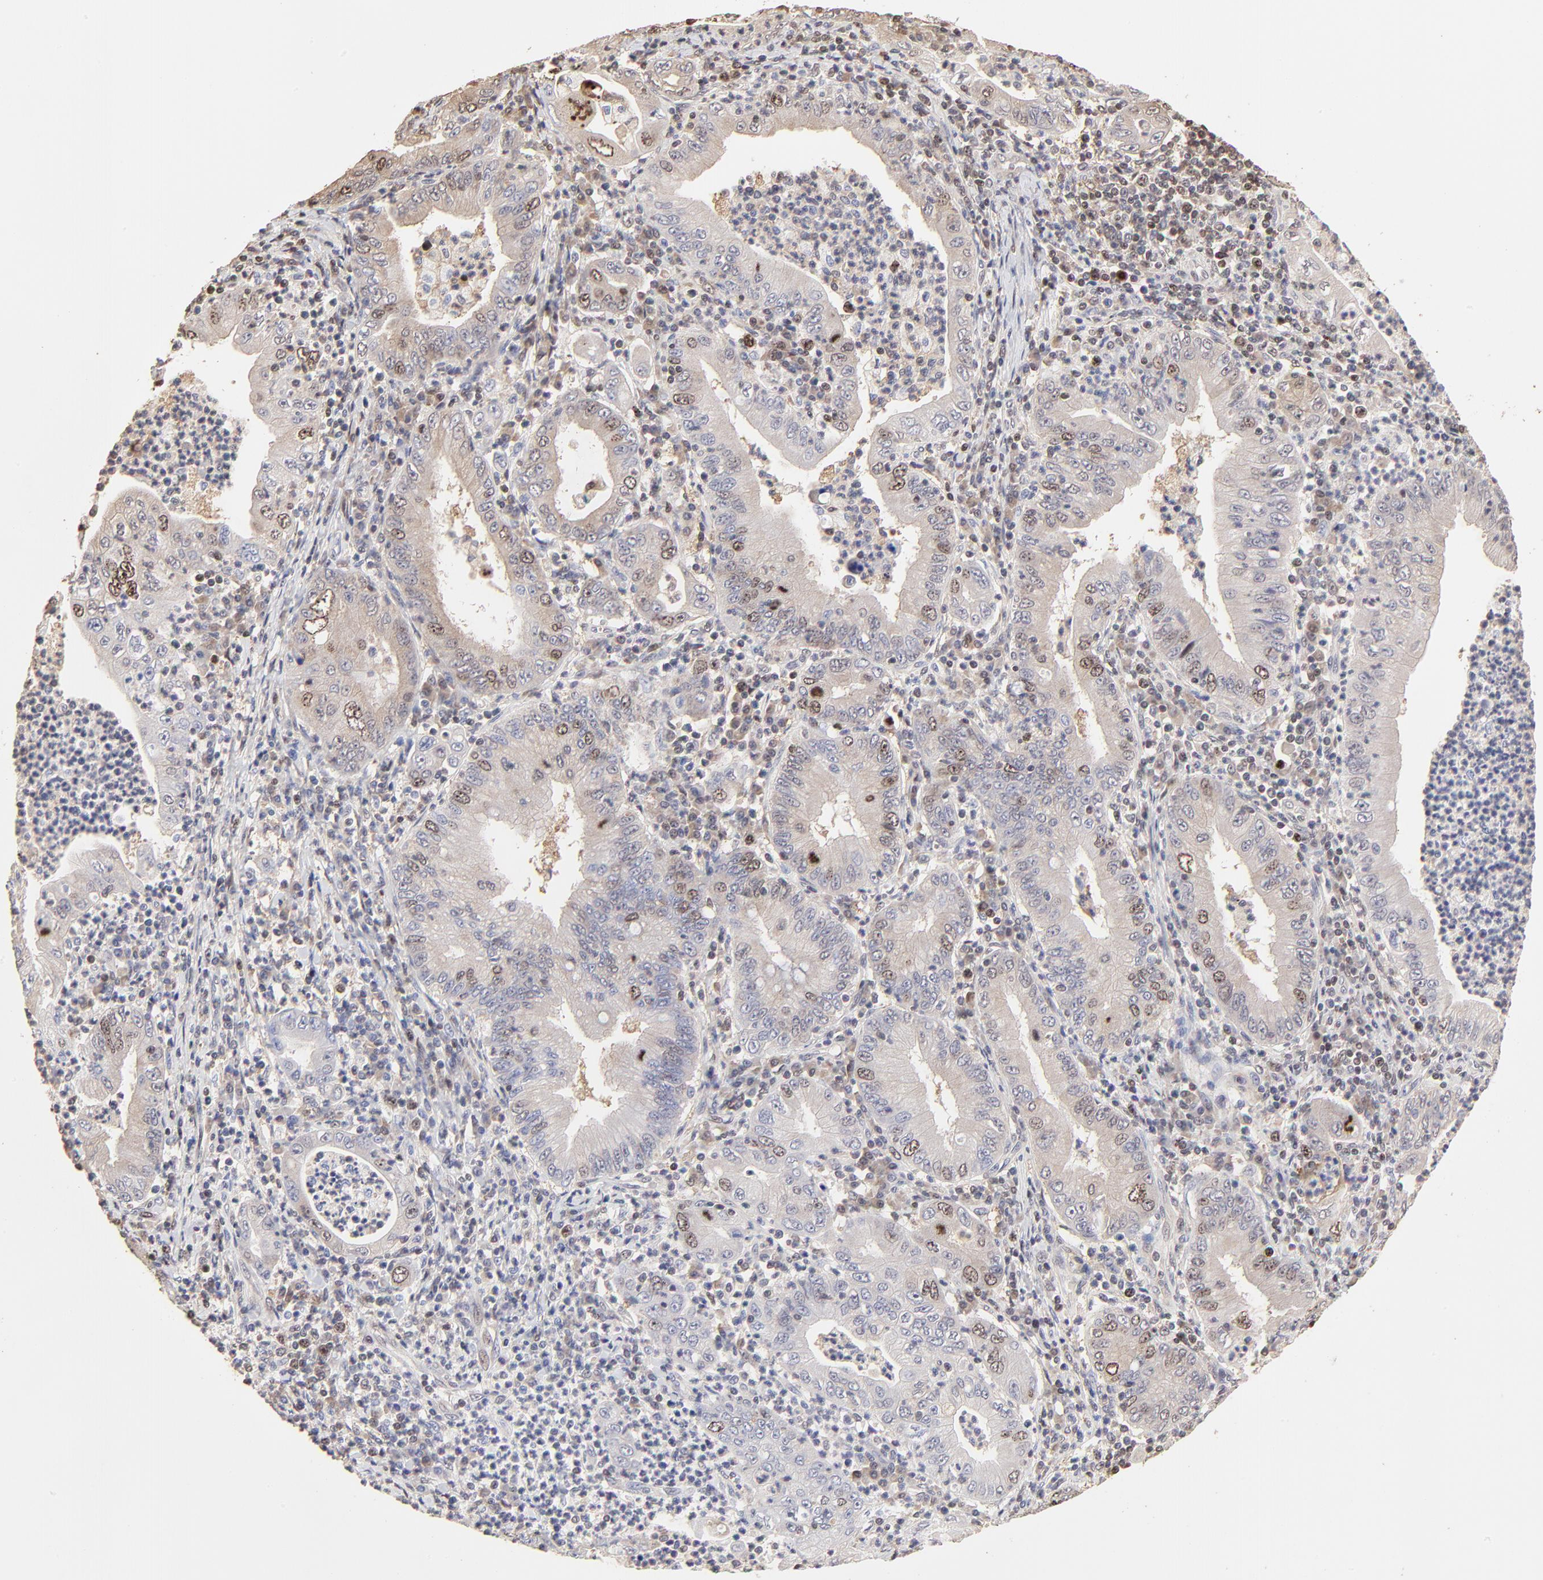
{"staining": {"intensity": "moderate", "quantity": "<25%", "location": "nuclear"}, "tissue": "stomach cancer", "cell_type": "Tumor cells", "image_type": "cancer", "snomed": [{"axis": "morphology", "description": "Normal tissue, NOS"}, {"axis": "morphology", "description": "Adenocarcinoma, NOS"}, {"axis": "topography", "description": "Esophagus"}, {"axis": "topography", "description": "Stomach, upper"}, {"axis": "topography", "description": "Peripheral nerve tissue"}], "caption": "This photomicrograph reveals IHC staining of human adenocarcinoma (stomach), with low moderate nuclear expression in about <25% of tumor cells.", "gene": "BIRC5", "patient": {"sex": "male", "age": 62}}